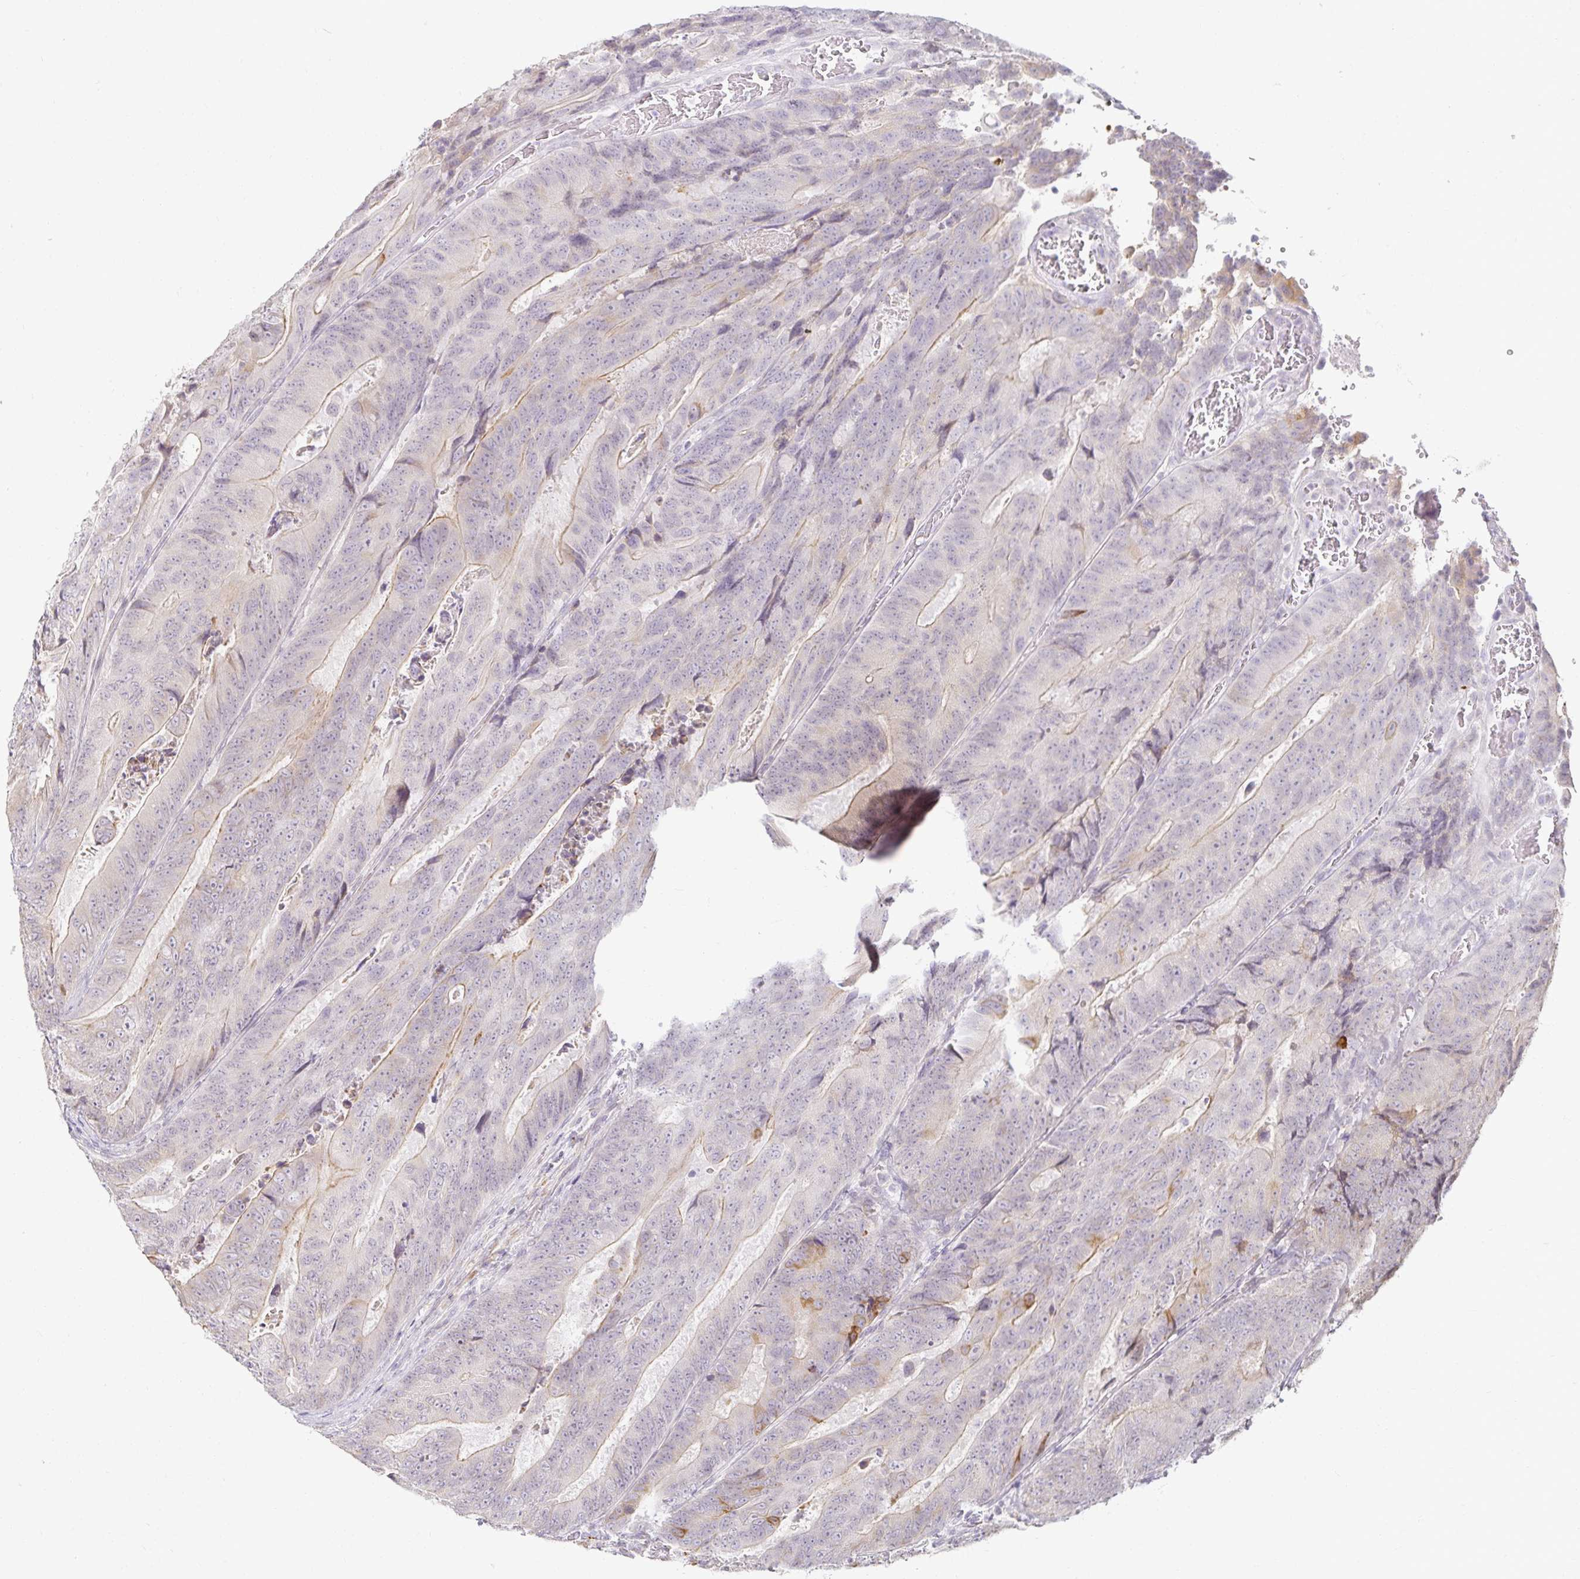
{"staining": {"intensity": "negative", "quantity": "none", "location": "none"}, "tissue": "colorectal cancer", "cell_type": "Tumor cells", "image_type": "cancer", "snomed": [{"axis": "morphology", "description": "Adenocarcinoma, NOS"}, {"axis": "topography", "description": "Colon"}], "caption": "This is an IHC micrograph of human colorectal cancer (adenocarcinoma). There is no staining in tumor cells.", "gene": "GP2", "patient": {"sex": "female", "age": 48}}